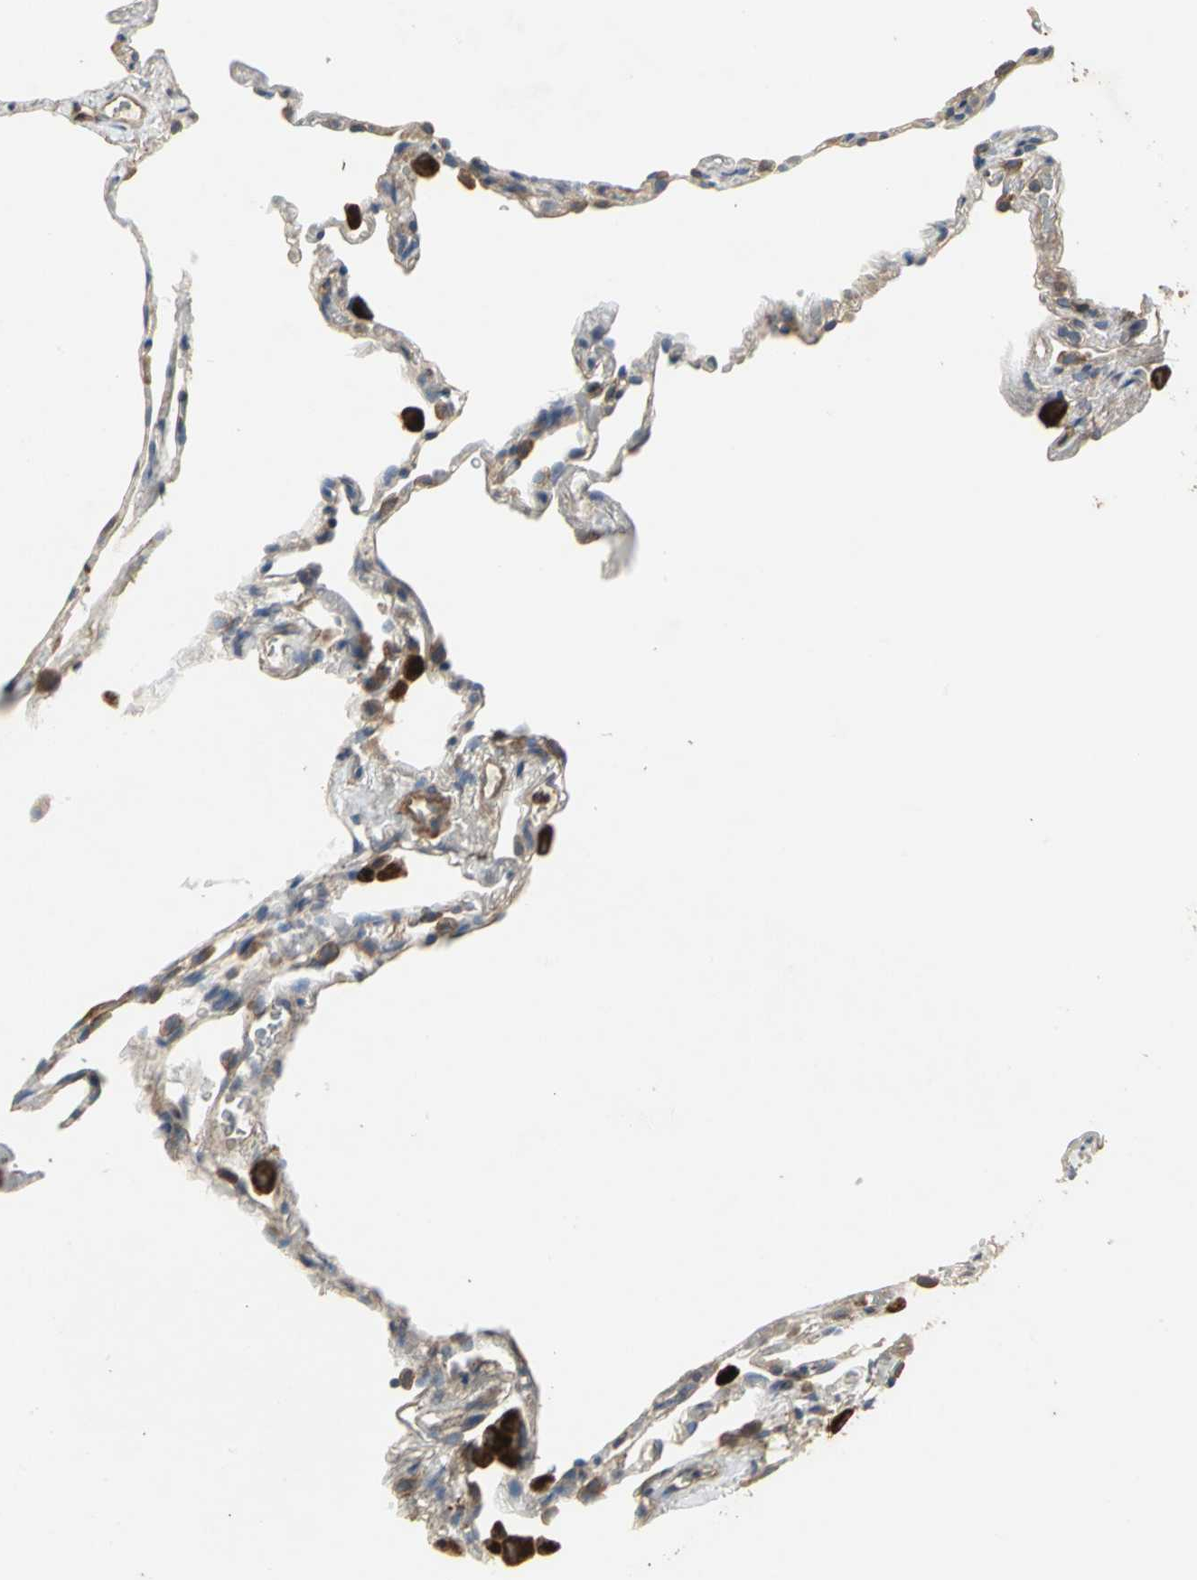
{"staining": {"intensity": "weak", "quantity": ">75%", "location": "cytoplasmic/membranous"}, "tissue": "lung", "cell_type": "Alveolar cells", "image_type": "normal", "snomed": [{"axis": "morphology", "description": "Normal tissue, NOS"}, {"axis": "topography", "description": "Lung"}], "caption": "Immunohistochemical staining of benign lung reveals low levels of weak cytoplasmic/membranous staining in approximately >75% of alveolar cells. (Brightfield microscopy of DAB IHC at high magnification).", "gene": "MET", "patient": {"sex": "male", "age": 59}}